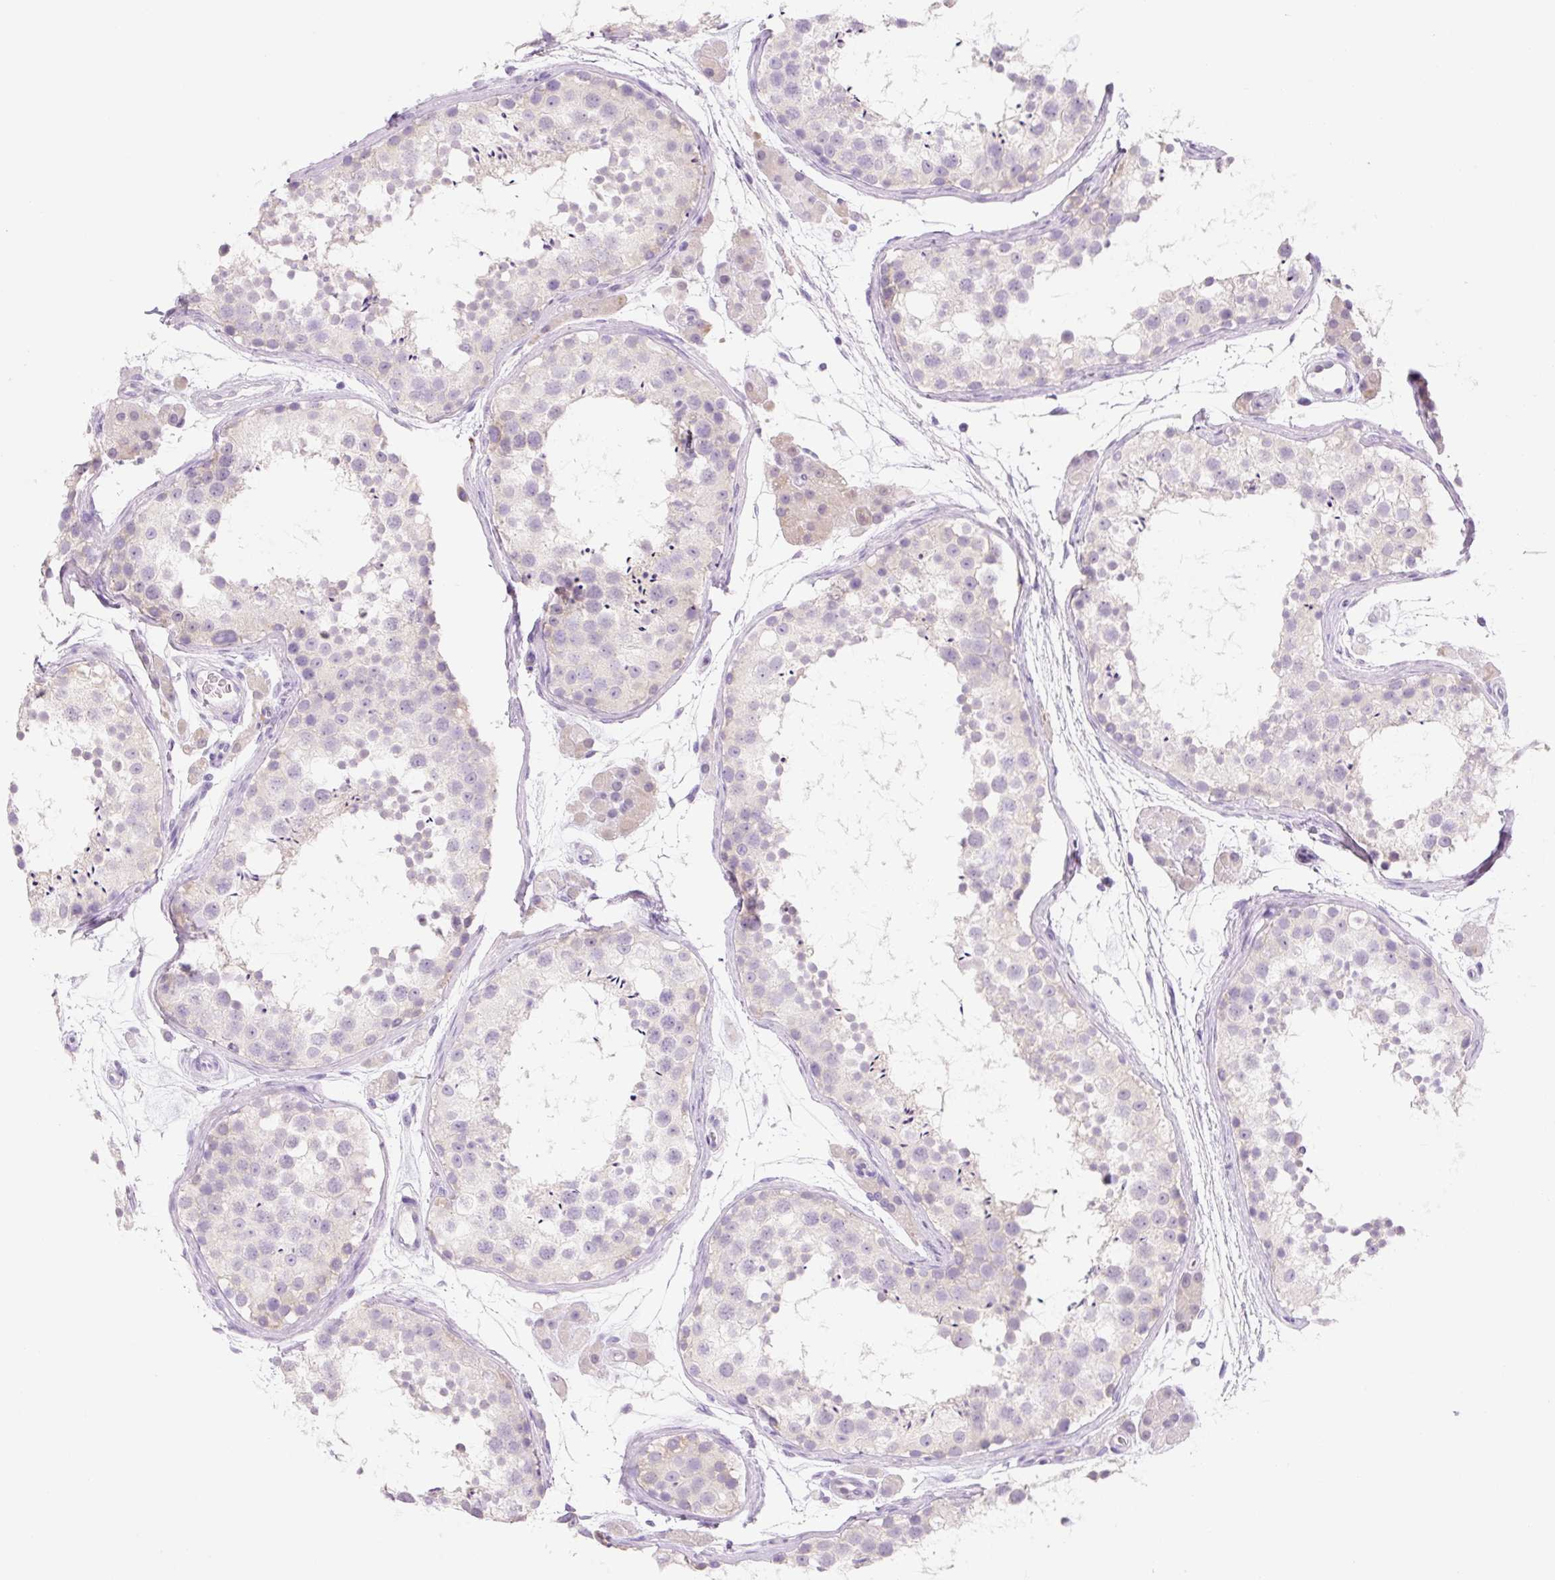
{"staining": {"intensity": "negative", "quantity": "none", "location": "none"}, "tissue": "testis", "cell_type": "Cells in seminiferous ducts", "image_type": "normal", "snomed": [{"axis": "morphology", "description": "Normal tissue, NOS"}, {"axis": "topography", "description": "Testis"}], "caption": "Protein analysis of normal testis reveals no significant expression in cells in seminiferous ducts.", "gene": "FABP5", "patient": {"sex": "male", "age": 41}}